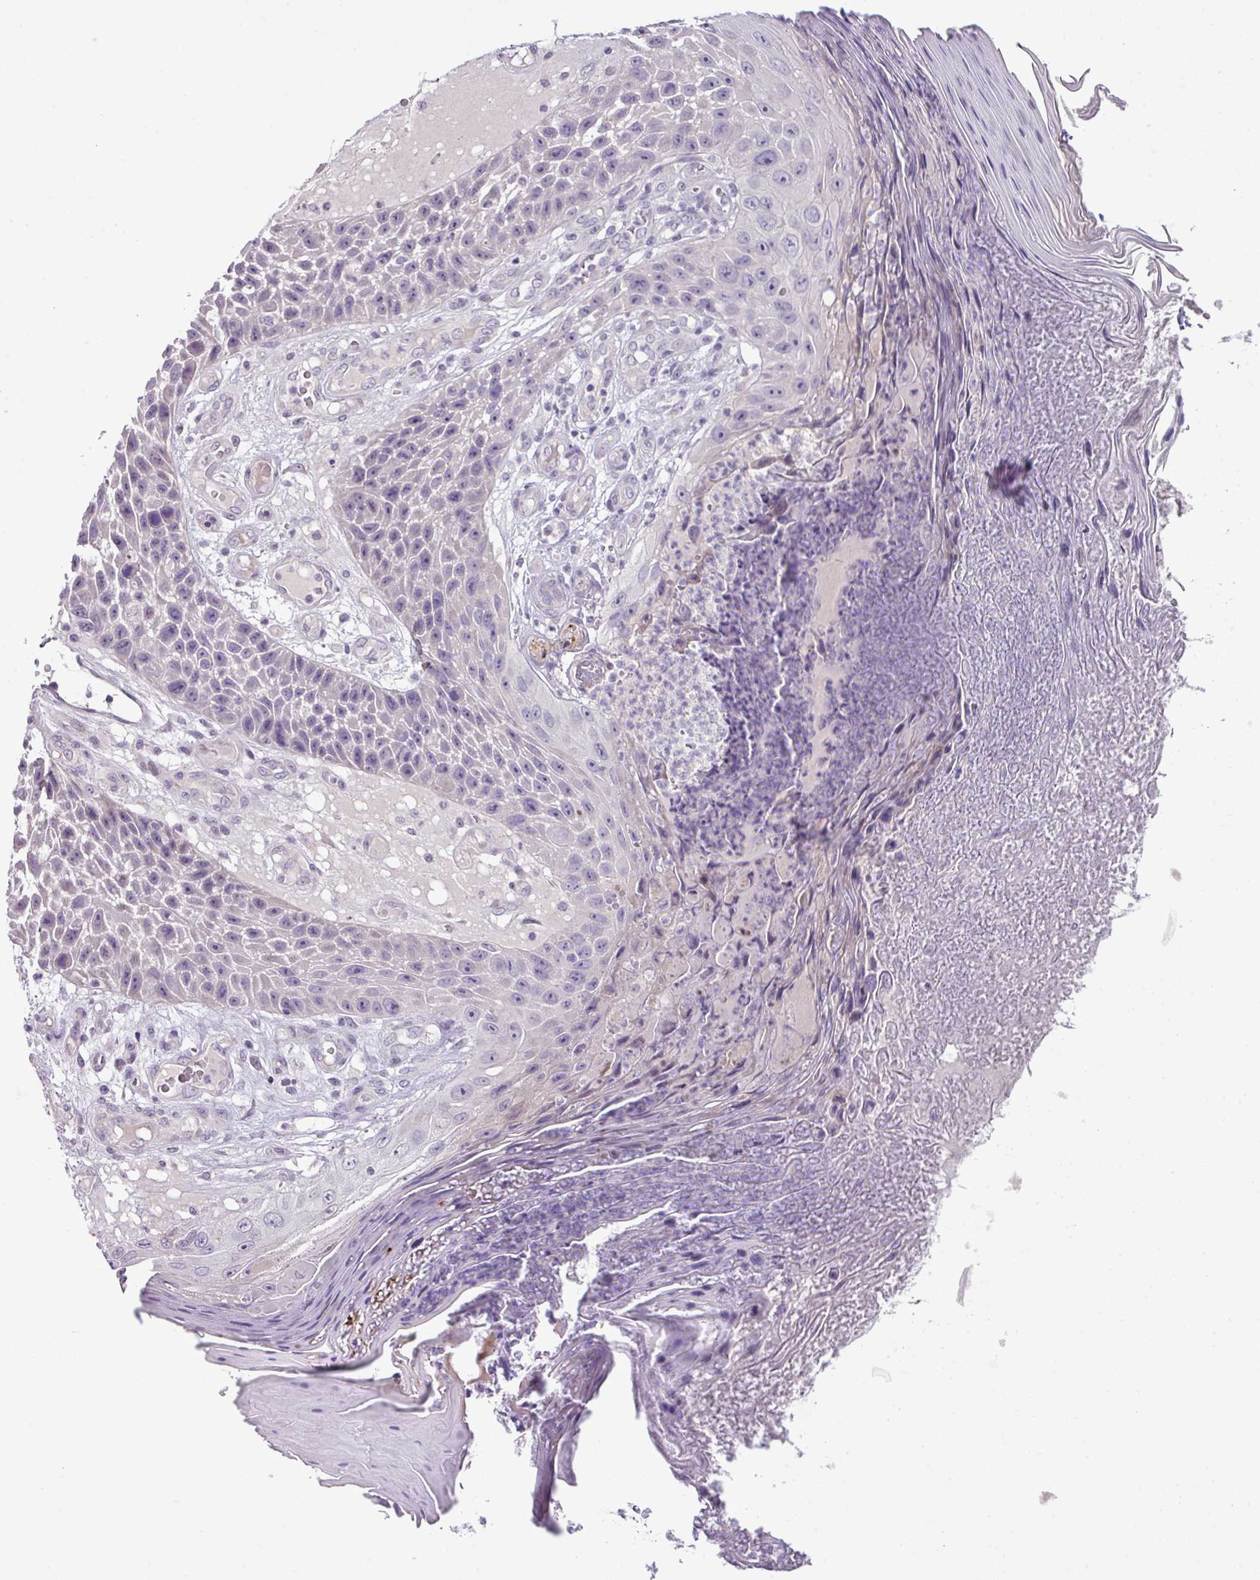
{"staining": {"intensity": "negative", "quantity": "none", "location": "none"}, "tissue": "skin cancer", "cell_type": "Tumor cells", "image_type": "cancer", "snomed": [{"axis": "morphology", "description": "Squamous cell carcinoma, NOS"}, {"axis": "topography", "description": "Skin"}], "caption": "IHC of skin squamous cell carcinoma displays no staining in tumor cells.", "gene": "DNAJB13", "patient": {"sex": "female", "age": 88}}